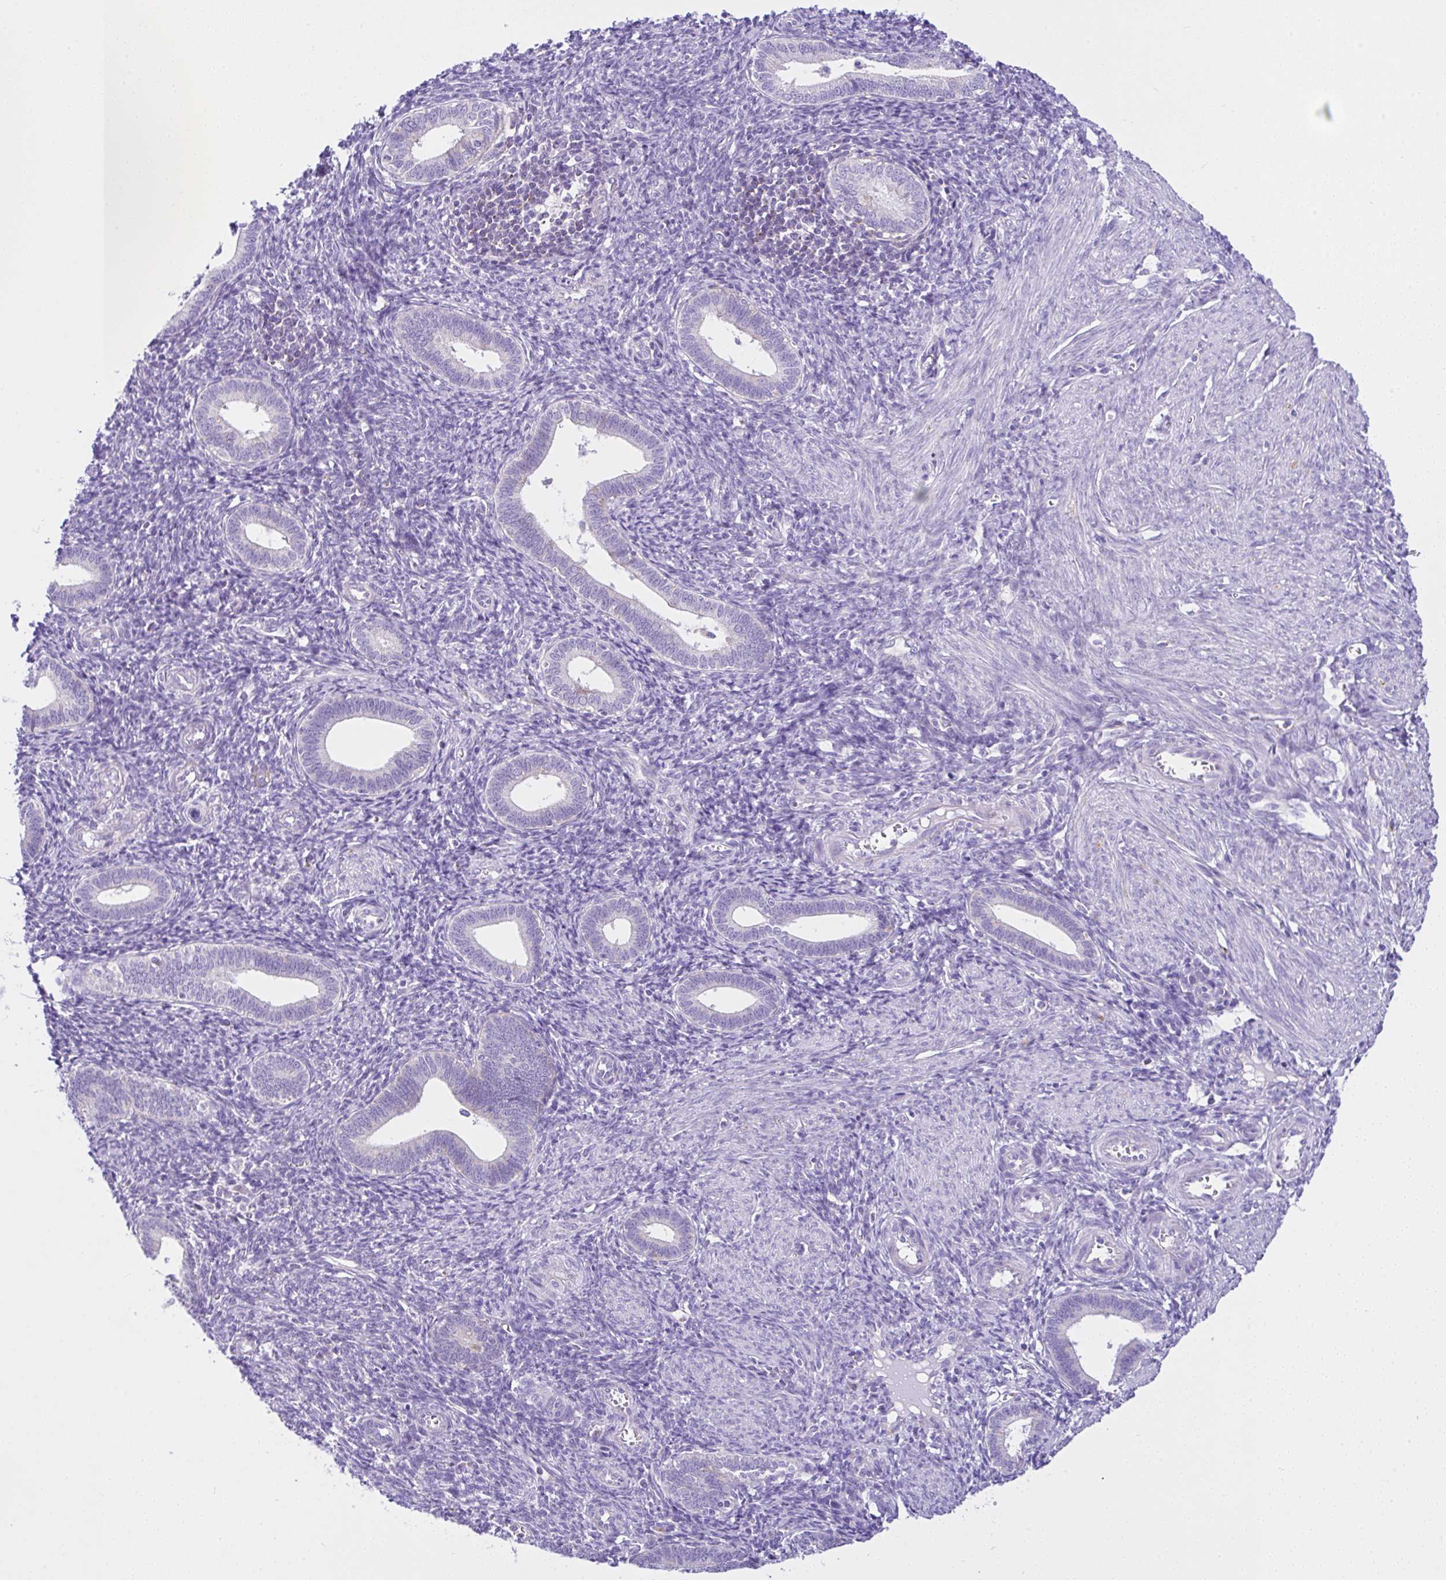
{"staining": {"intensity": "negative", "quantity": "none", "location": "none"}, "tissue": "endometrium", "cell_type": "Cells in endometrial stroma", "image_type": "normal", "snomed": [{"axis": "morphology", "description": "Normal tissue, NOS"}, {"axis": "topography", "description": "Endometrium"}], "caption": "This is an IHC micrograph of benign human endometrium. There is no positivity in cells in endometrial stroma.", "gene": "SLC13A1", "patient": {"sex": "female", "age": 41}}